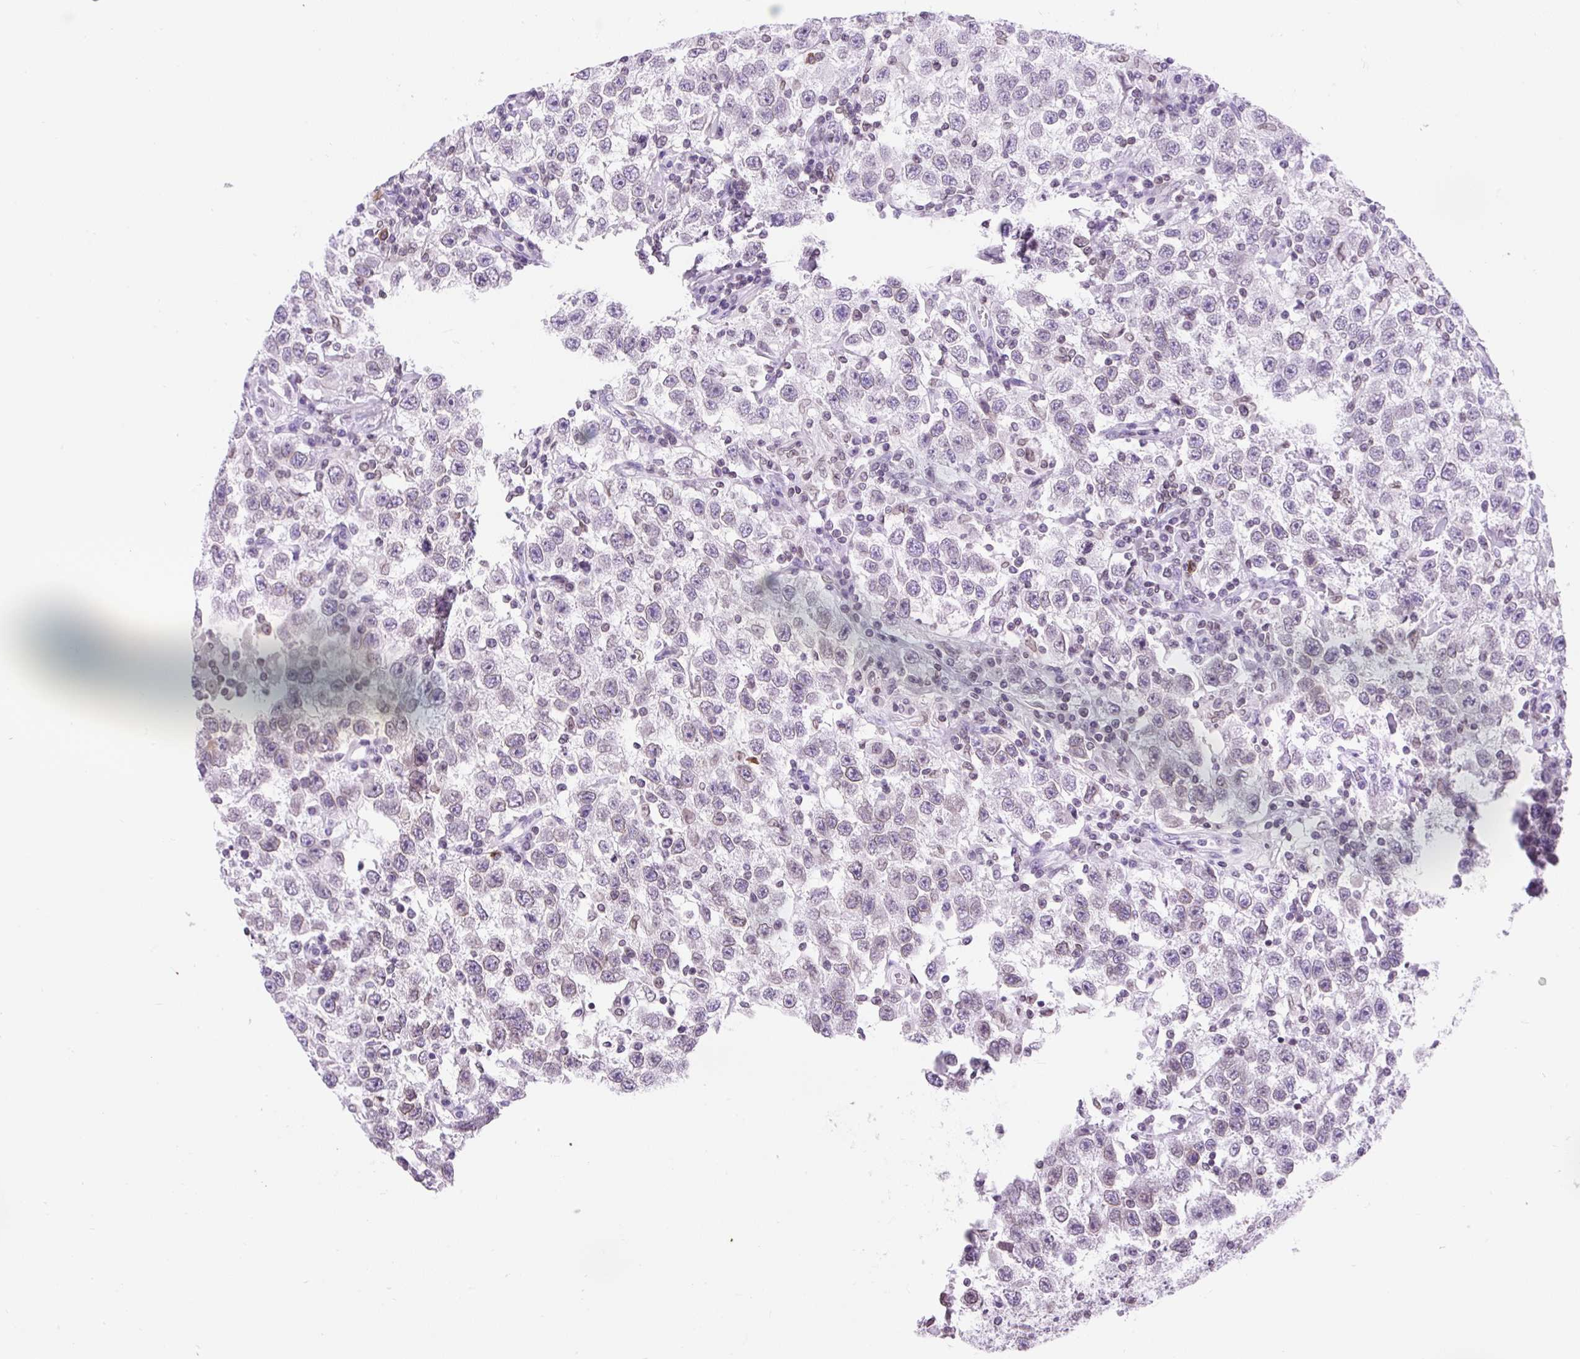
{"staining": {"intensity": "weak", "quantity": "<25%", "location": "cytoplasmic/membranous,nuclear"}, "tissue": "testis cancer", "cell_type": "Tumor cells", "image_type": "cancer", "snomed": [{"axis": "morphology", "description": "Seminoma, NOS"}, {"axis": "topography", "description": "Testis"}], "caption": "The micrograph displays no staining of tumor cells in testis seminoma.", "gene": "VPREB1", "patient": {"sex": "male", "age": 41}}